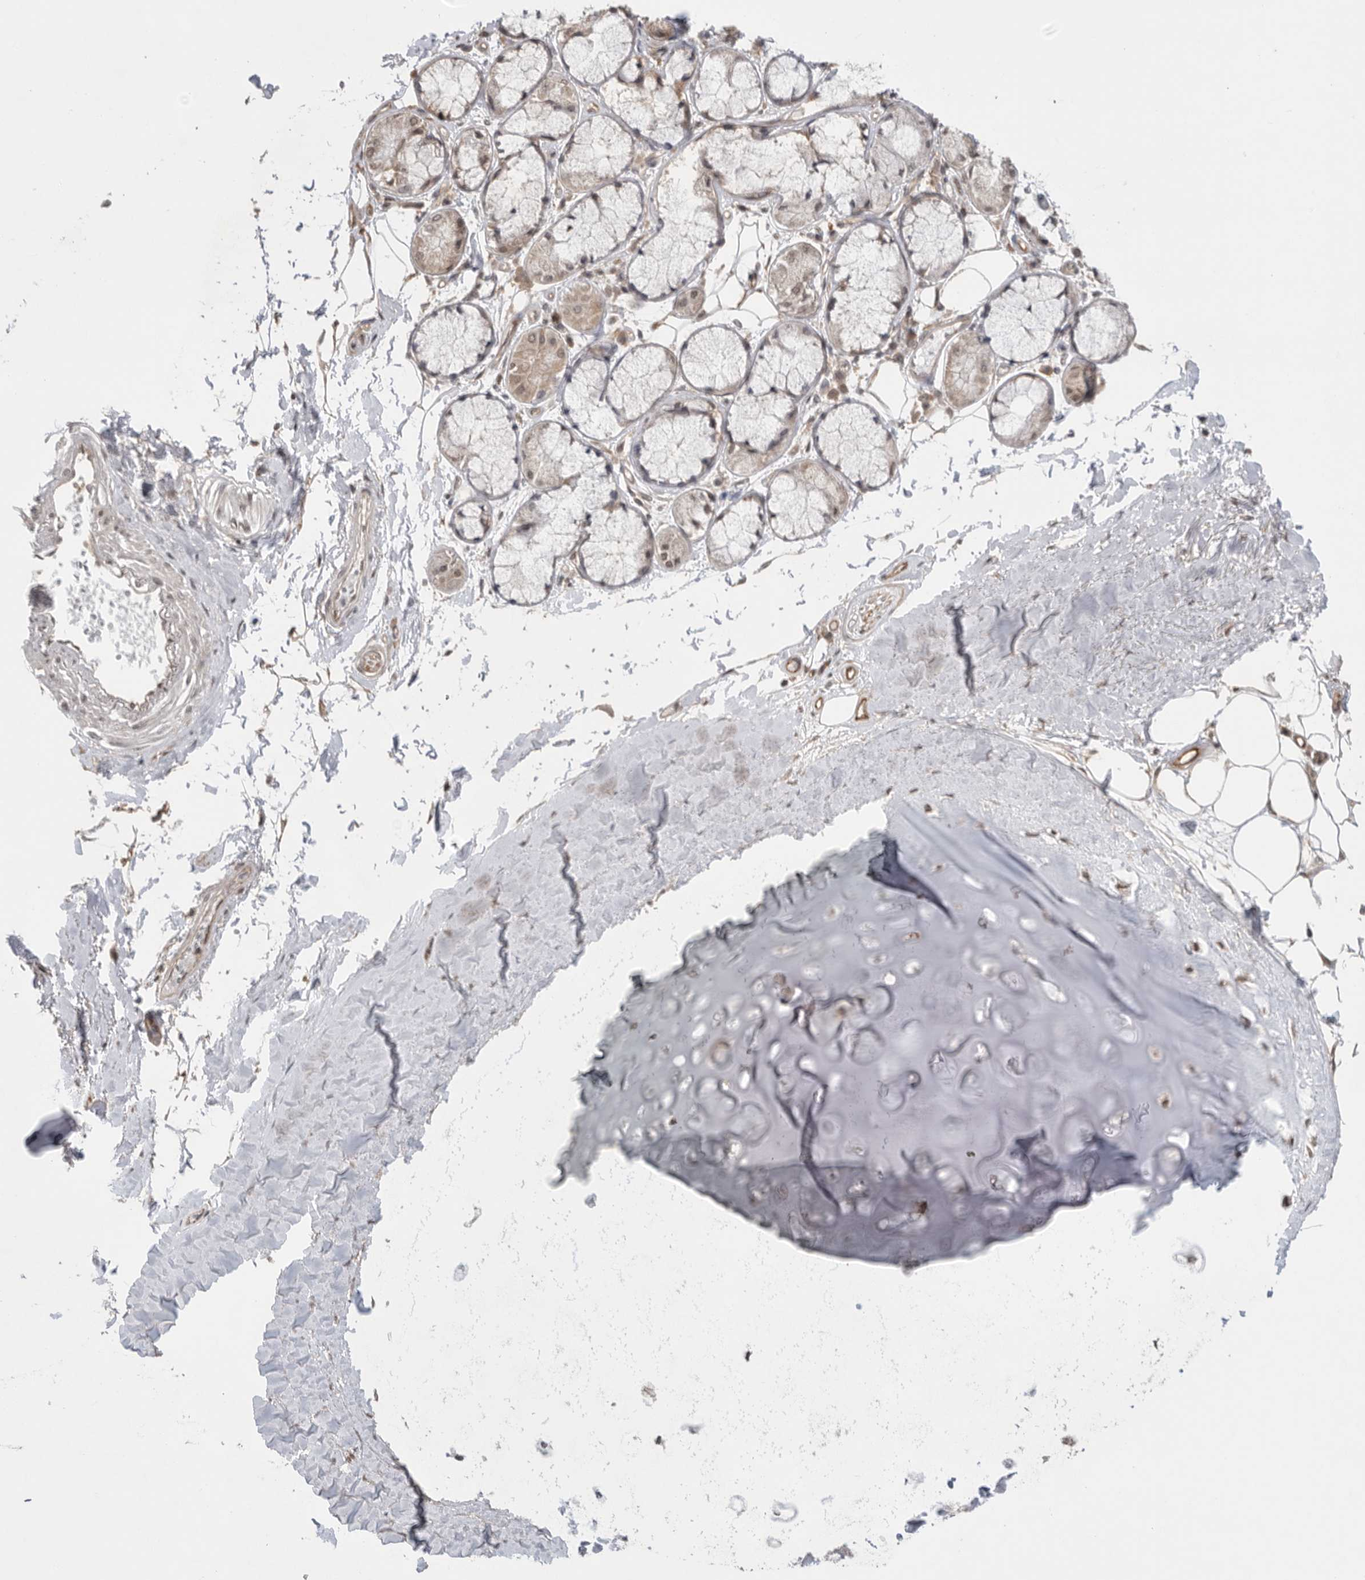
{"staining": {"intensity": "weak", "quantity": "25%-75%", "location": "cytoplasmic/membranous"}, "tissue": "adipose tissue", "cell_type": "Adipocytes", "image_type": "normal", "snomed": [{"axis": "morphology", "description": "Normal tissue, NOS"}, {"axis": "topography", "description": "Bronchus"}], "caption": "Protein expression analysis of unremarkable human adipose tissue reveals weak cytoplasmic/membranous staining in approximately 25%-75% of adipocytes. (DAB = brown stain, brightfield microscopy at high magnification).", "gene": "VPS50", "patient": {"sex": "male", "age": 66}}